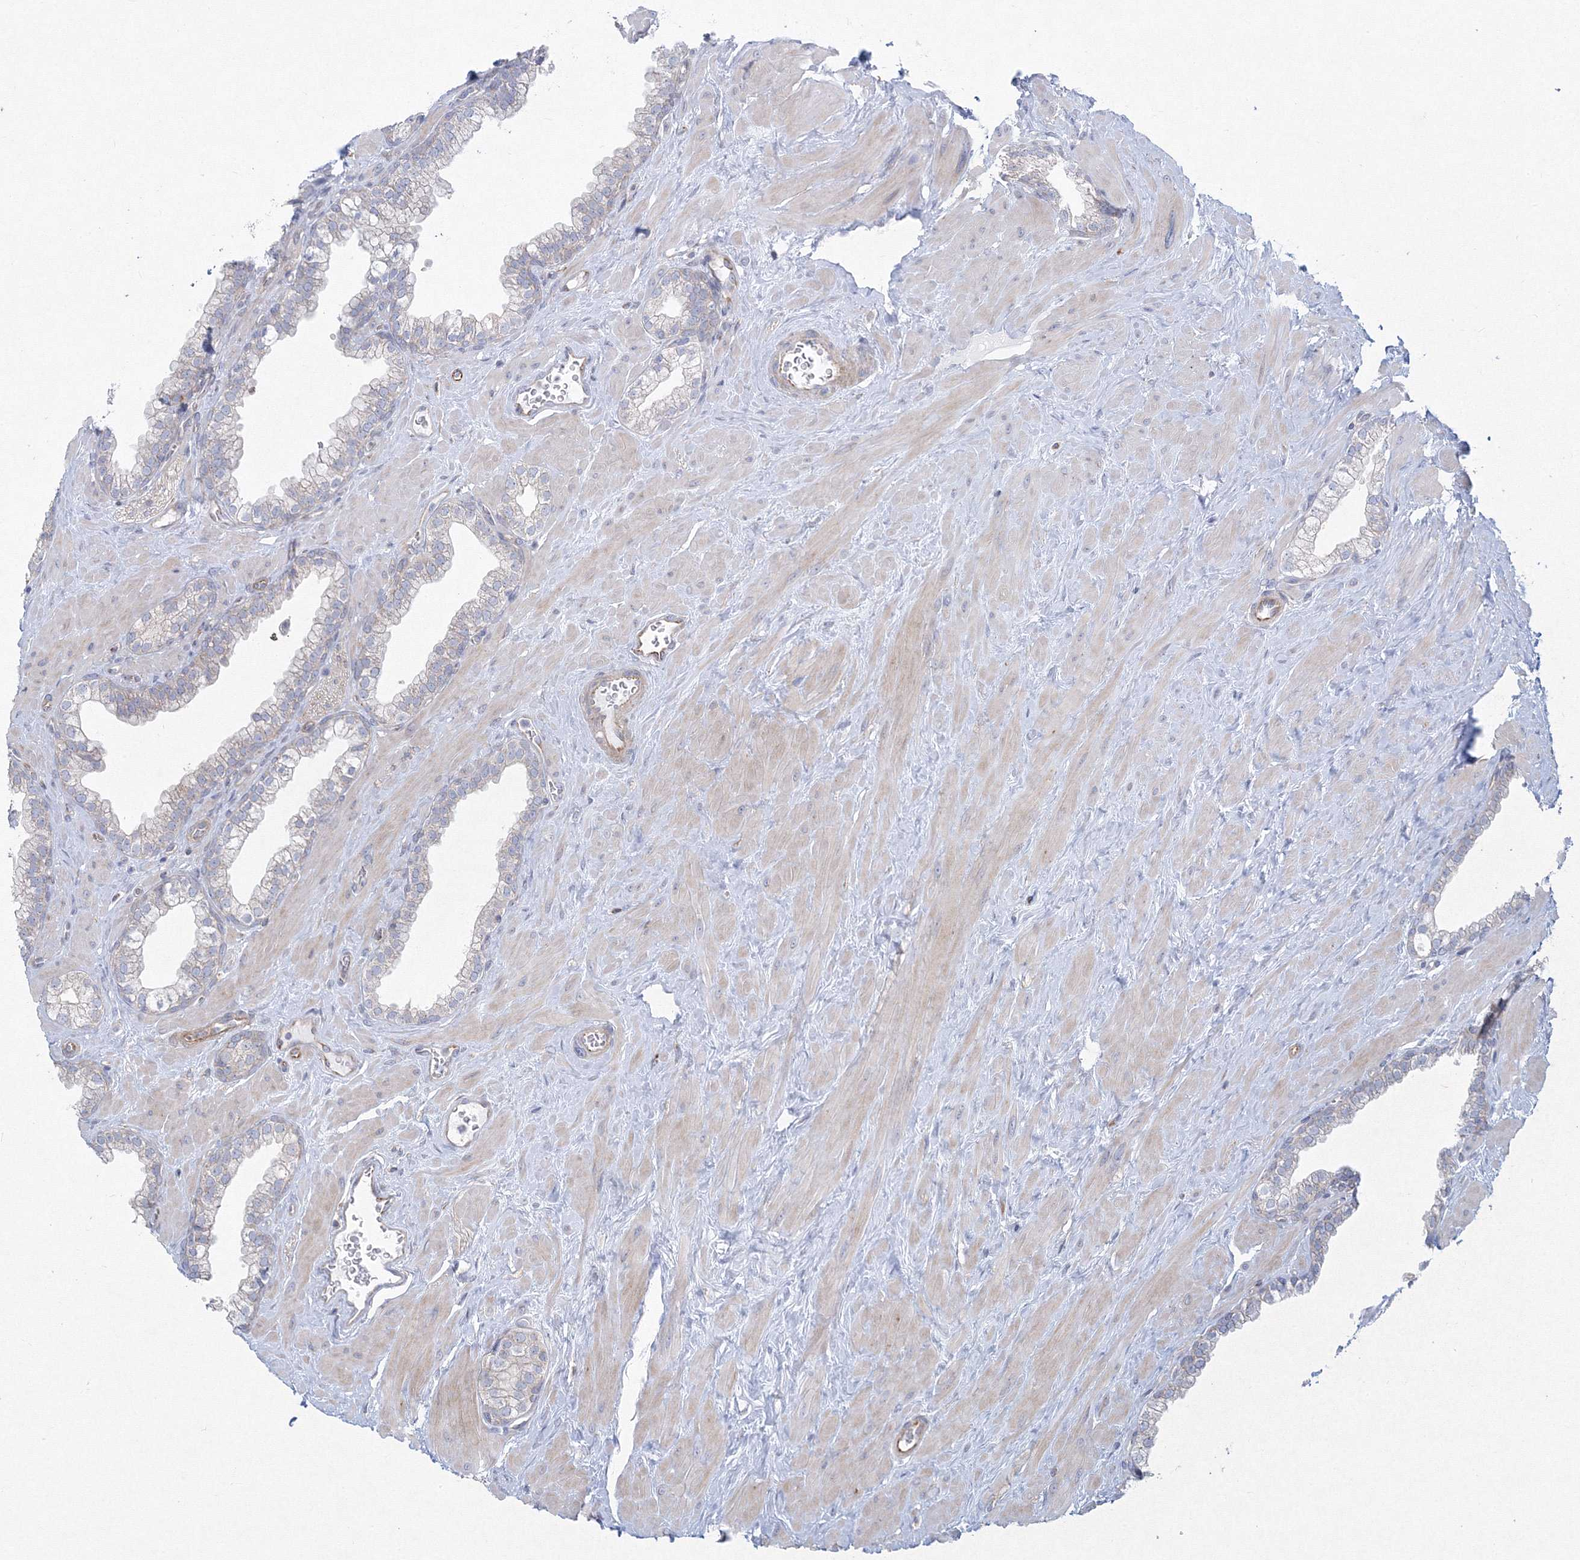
{"staining": {"intensity": "strong", "quantity": "<25%", "location": "cytoplasmic/membranous"}, "tissue": "prostate", "cell_type": "Glandular cells", "image_type": "normal", "snomed": [{"axis": "morphology", "description": "Normal tissue, NOS"}, {"axis": "morphology", "description": "Urothelial carcinoma, Low grade"}, {"axis": "topography", "description": "Urinary bladder"}, {"axis": "topography", "description": "Prostate"}], "caption": "A brown stain highlights strong cytoplasmic/membranous expression of a protein in glandular cells of normal human prostate.", "gene": "WDR49", "patient": {"sex": "male", "age": 60}}